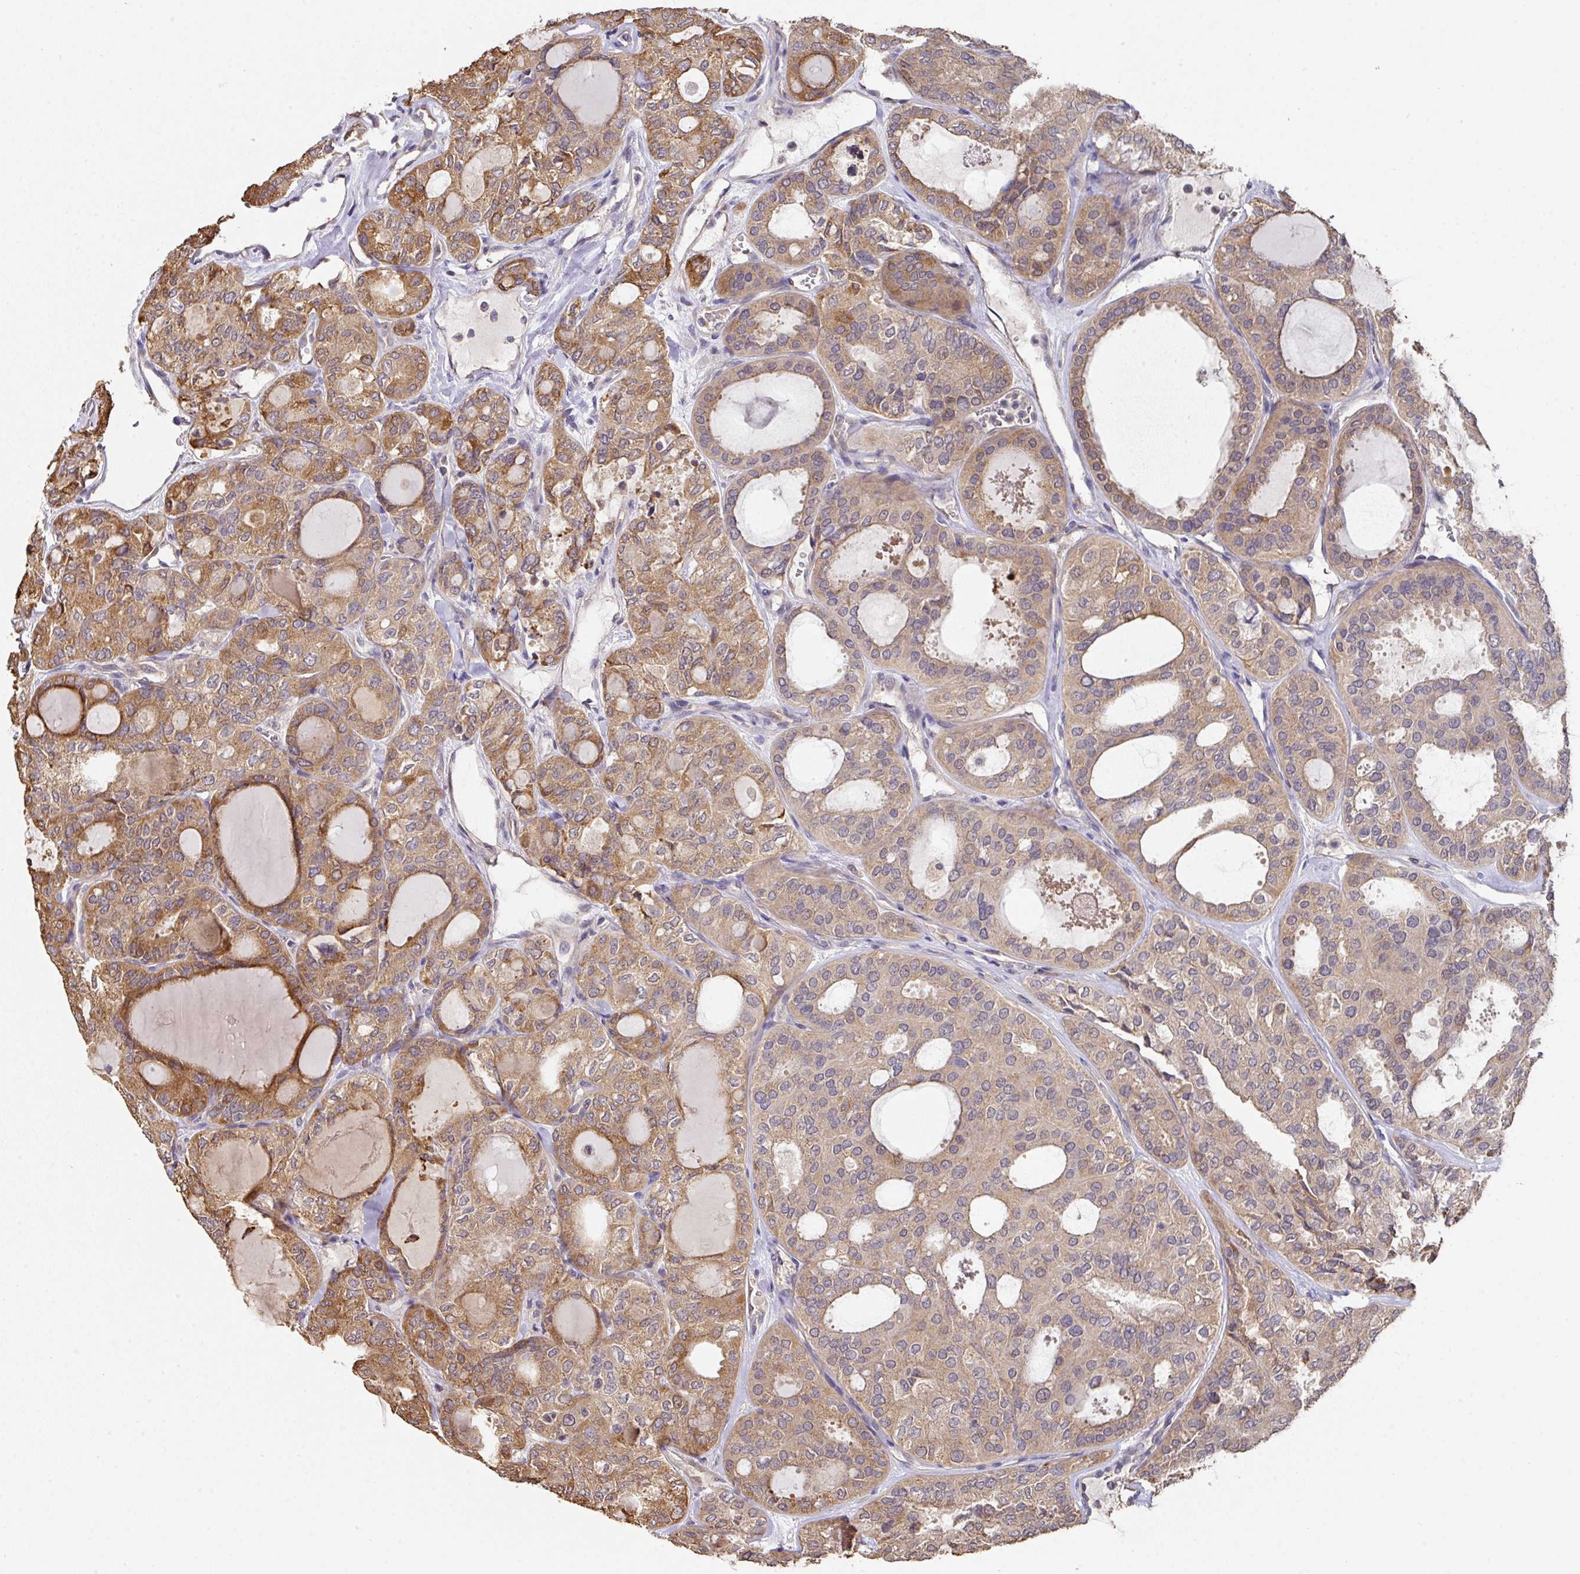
{"staining": {"intensity": "moderate", "quantity": ">75%", "location": "cytoplasmic/membranous"}, "tissue": "thyroid cancer", "cell_type": "Tumor cells", "image_type": "cancer", "snomed": [{"axis": "morphology", "description": "Follicular adenoma carcinoma, NOS"}, {"axis": "topography", "description": "Thyroid gland"}], "caption": "This photomicrograph exhibits immunohistochemistry (IHC) staining of follicular adenoma carcinoma (thyroid), with medium moderate cytoplasmic/membranous positivity in about >75% of tumor cells.", "gene": "ACVR2B", "patient": {"sex": "male", "age": 75}}